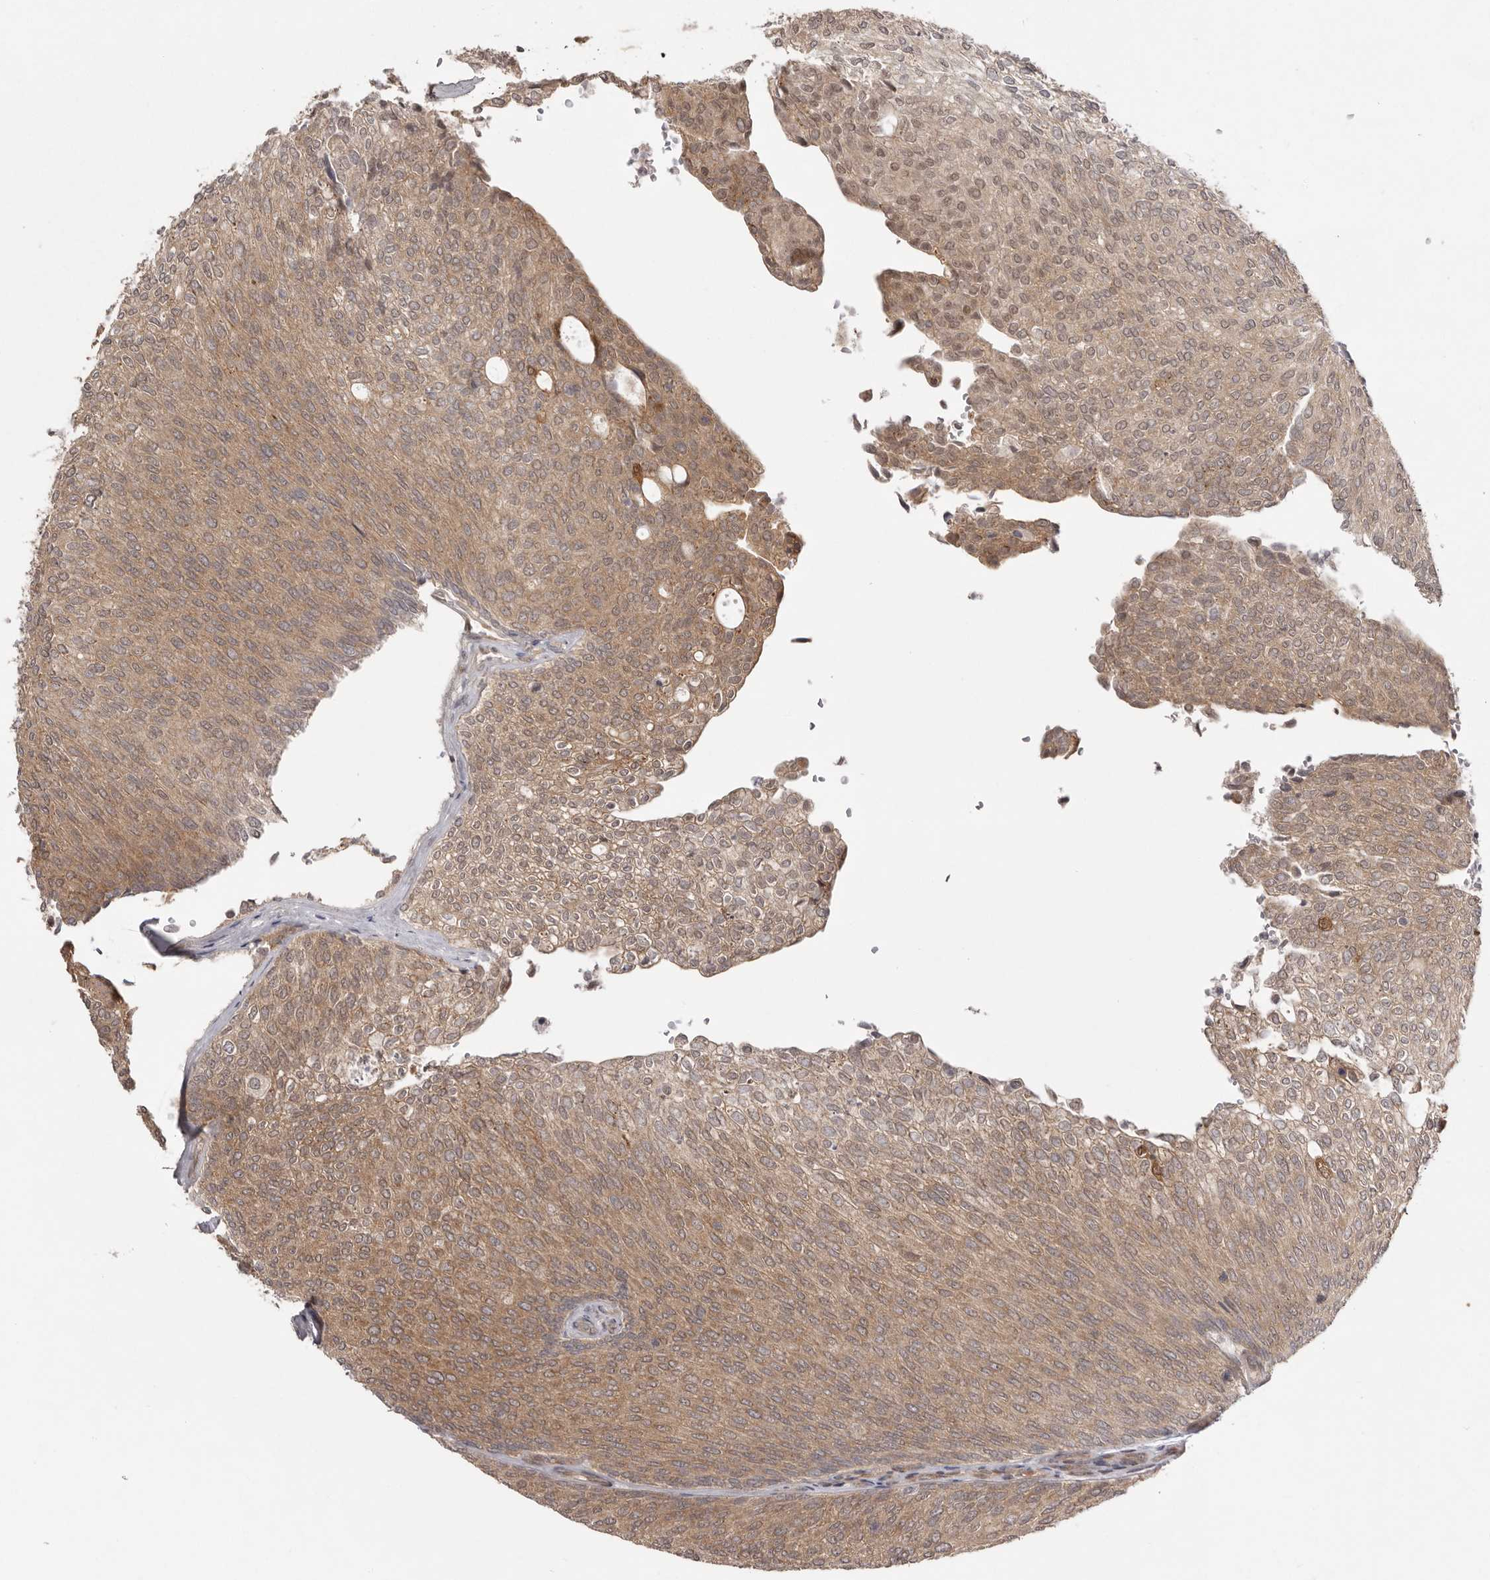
{"staining": {"intensity": "moderate", "quantity": ">75%", "location": "cytoplasmic/membranous"}, "tissue": "urothelial cancer", "cell_type": "Tumor cells", "image_type": "cancer", "snomed": [{"axis": "morphology", "description": "Urothelial carcinoma, Low grade"}, {"axis": "topography", "description": "Urinary bladder"}], "caption": "Immunohistochemistry (IHC) staining of urothelial carcinoma (low-grade), which exhibits medium levels of moderate cytoplasmic/membranous staining in about >75% of tumor cells indicating moderate cytoplasmic/membranous protein expression. The staining was performed using DAB (3,3'-diaminobenzidine) (brown) for protein detection and nuclei were counterstained in hematoxylin (blue).", "gene": "NSUN4", "patient": {"sex": "female", "age": 79}}